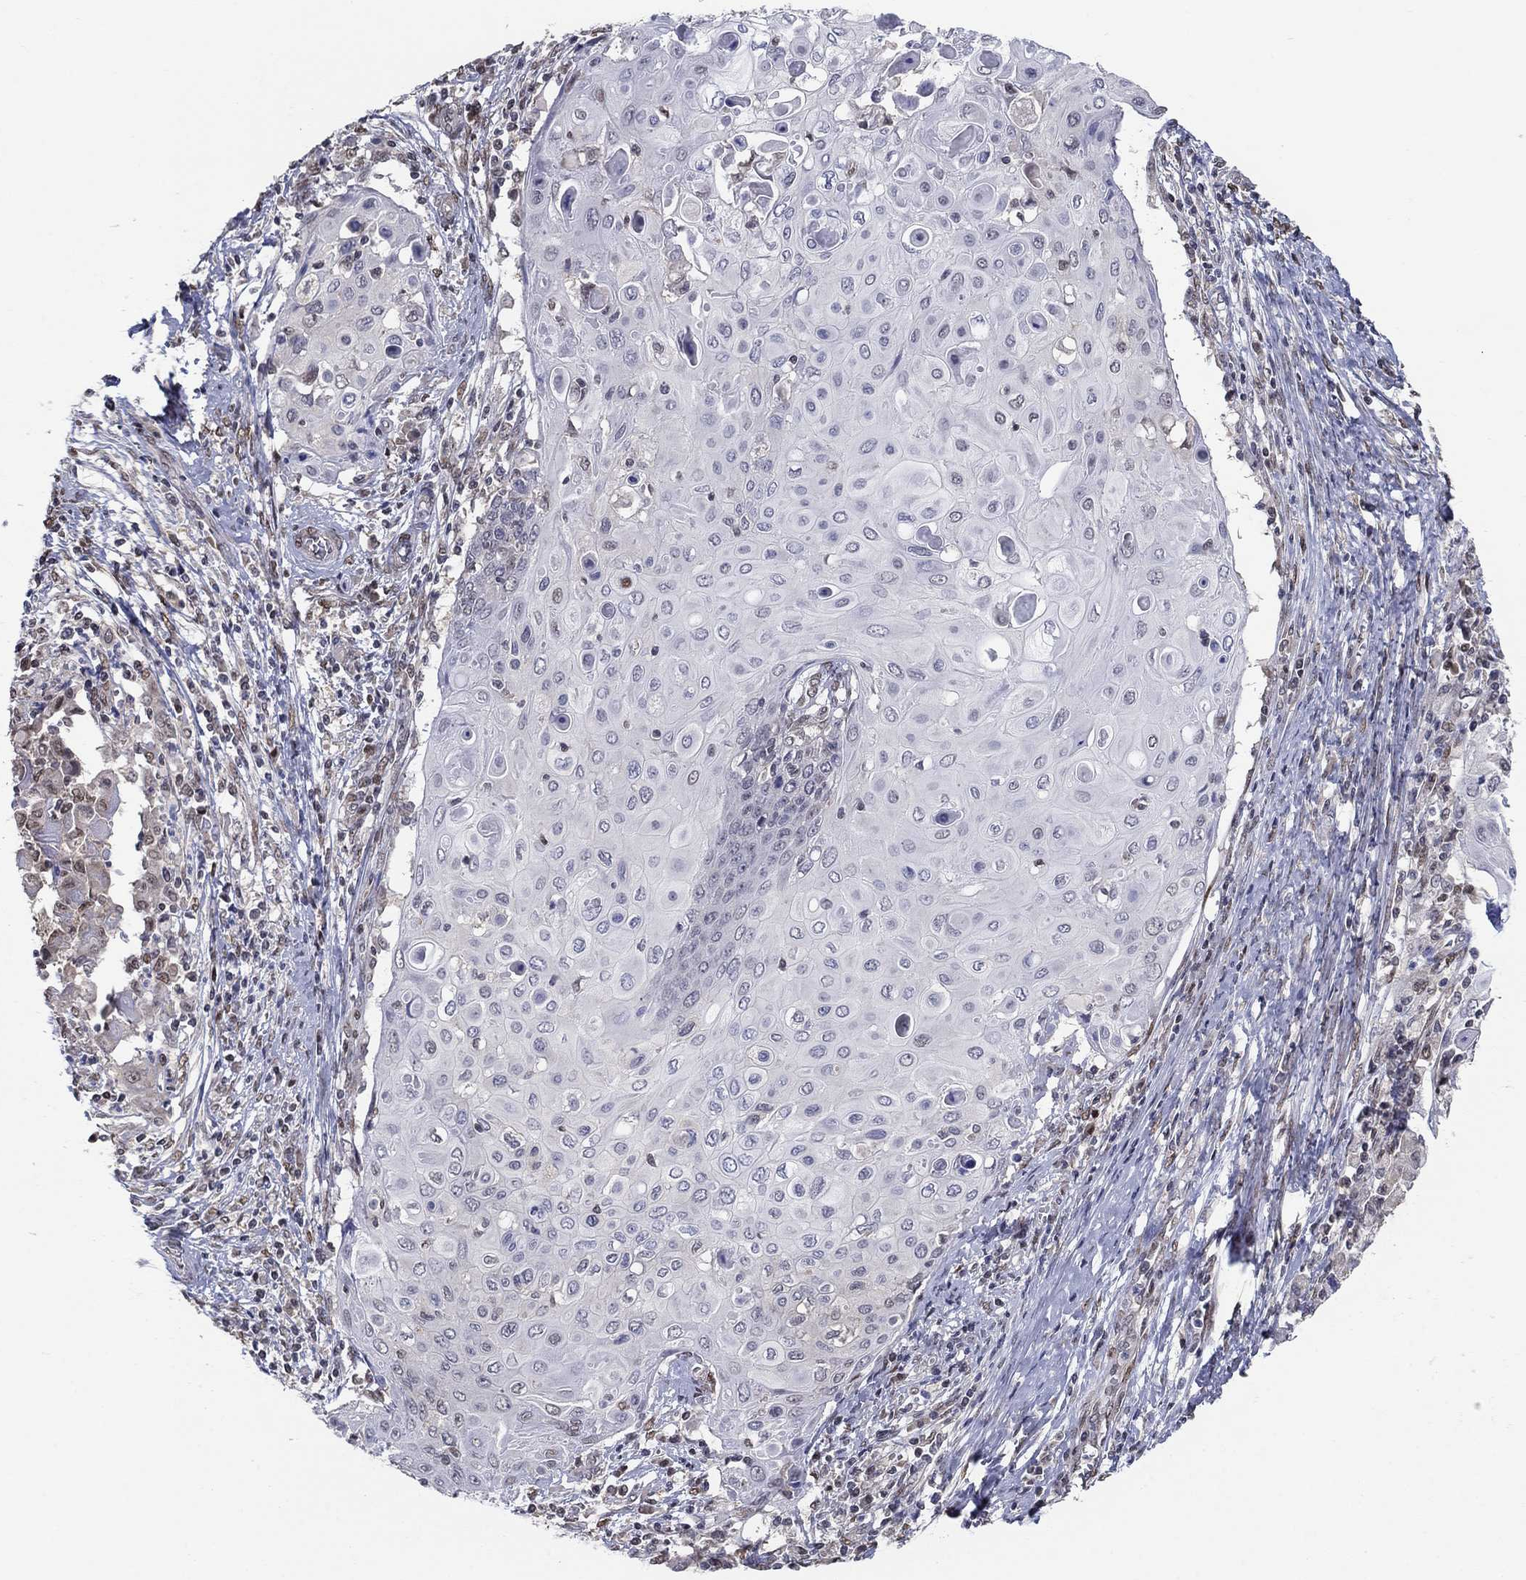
{"staining": {"intensity": "negative", "quantity": "none", "location": "none"}, "tissue": "cervical cancer", "cell_type": "Tumor cells", "image_type": "cancer", "snomed": [{"axis": "morphology", "description": "Squamous cell carcinoma, NOS"}, {"axis": "topography", "description": "Cervix"}], "caption": "Squamous cell carcinoma (cervical) was stained to show a protein in brown. There is no significant staining in tumor cells. (DAB (3,3'-diaminobenzidine) IHC visualized using brightfield microscopy, high magnification).", "gene": "CENPE", "patient": {"sex": "female", "age": 39}}